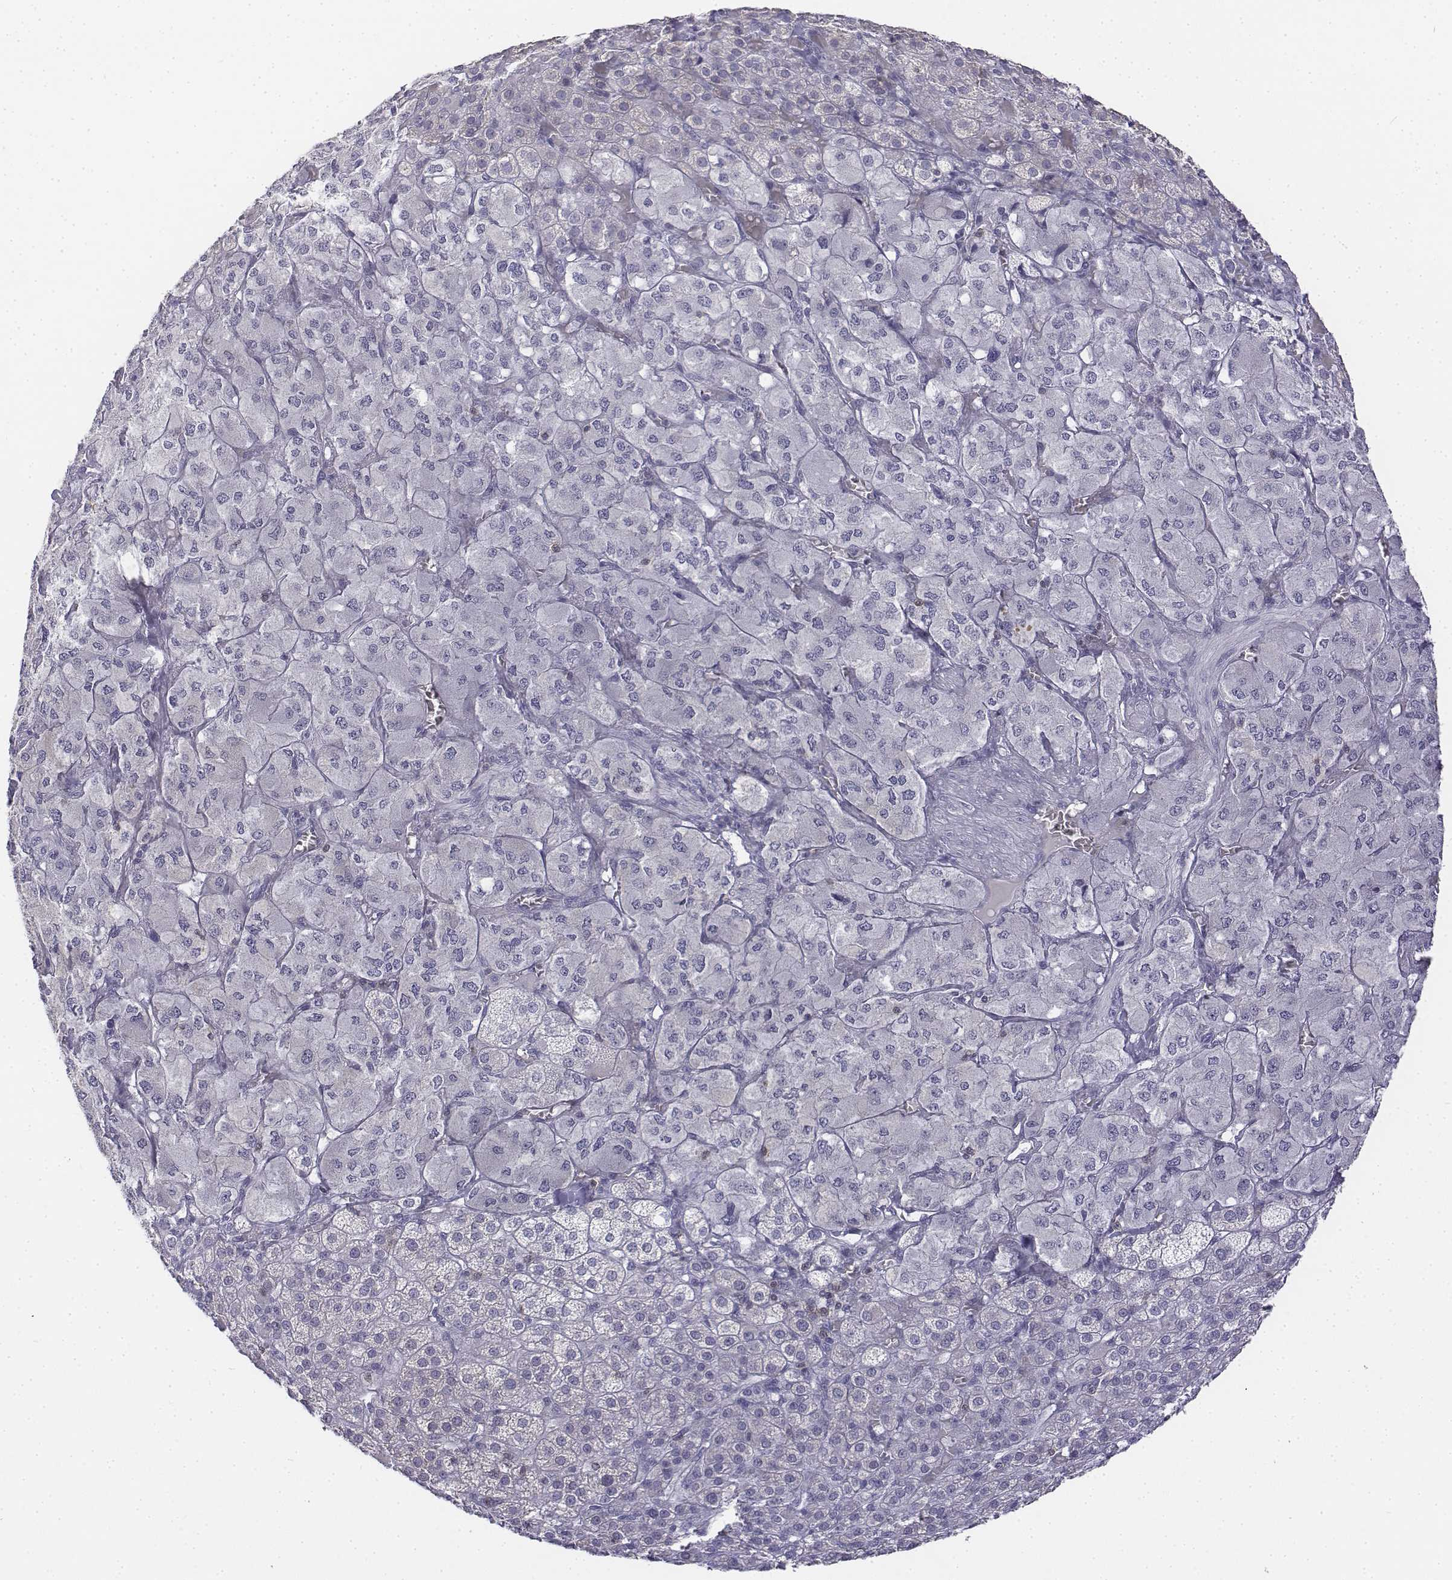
{"staining": {"intensity": "negative", "quantity": "none", "location": "none"}, "tissue": "adrenal gland", "cell_type": "Glandular cells", "image_type": "normal", "snomed": [{"axis": "morphology", "description": "Normal tissue, NOS"}, {"axis": "topography", "description": "Adrenal gland"}], "caption": "High magnification brightfield microscopy of unremarkable adrenal gland stained with DAB (3,3'-diaminobenzidine) (brown) and counterstained with hematoxylin (blue): glandular cells show no significant staining. (Stains: DAB (3,3'-diaminobenzidine) immunohistochemistry (IHC) with hematoxylin counter stain, Microscopy: brightfield microscopy at high magnification).", "gene": "CD3E", "patient": {"sex": "female", "age": 60}}